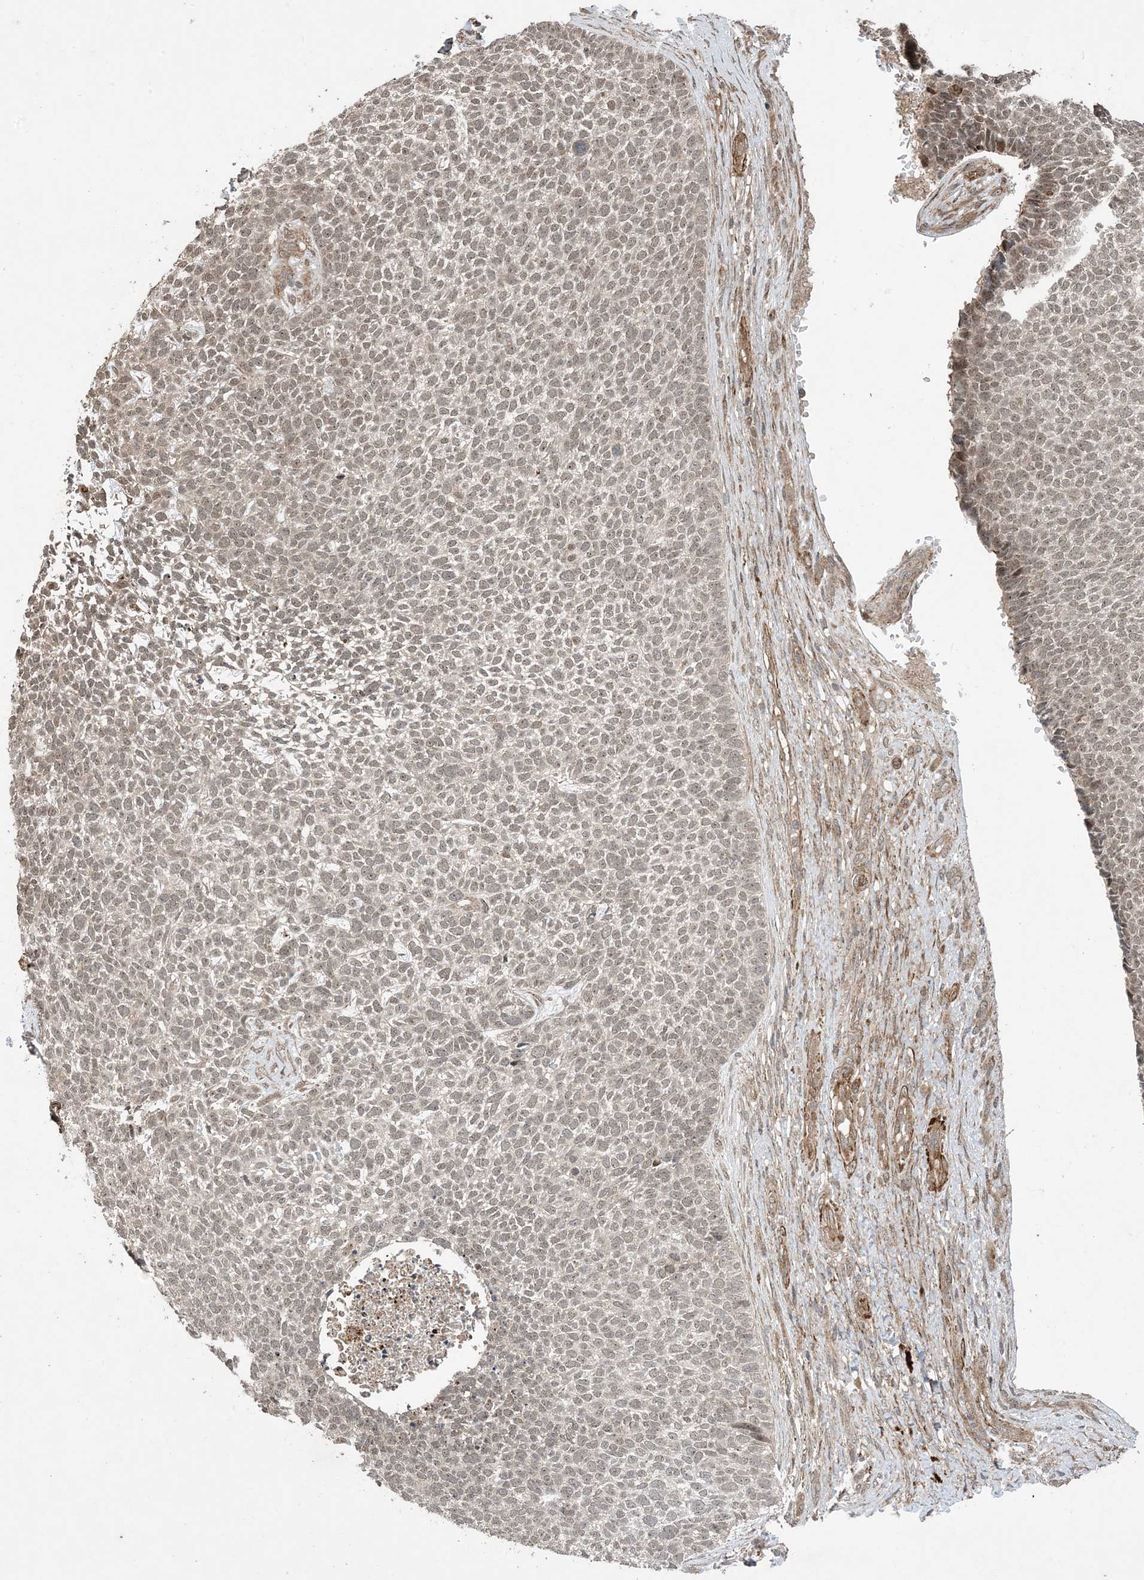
{"staining": {"intensity": "weak", "quantity": ">75%", "location": "cytoplasmic/membranous,nuclear"}, "tissue": "skin cancer", "cell_type": "Tumor cells", "image_type": "cancer", "snomed": [{"axis": "morphology", "description": "Basal cell carcinoma"}, {"axis": "topography", "description": "Skin"}], "caption": "A high-resolution histopathology image shows immunohistochemistry (IHC) staining of basal cell carcinoma (skin), which demonstrates weak cytoplasmic/membranous and nuclear positivity in approximately >75% of tumor cells. (brown staining indicates protein expression, while blue staining denotes nuclei).", "gene": "ZNF511", "patient": {"sex": "female", "age": 84}}